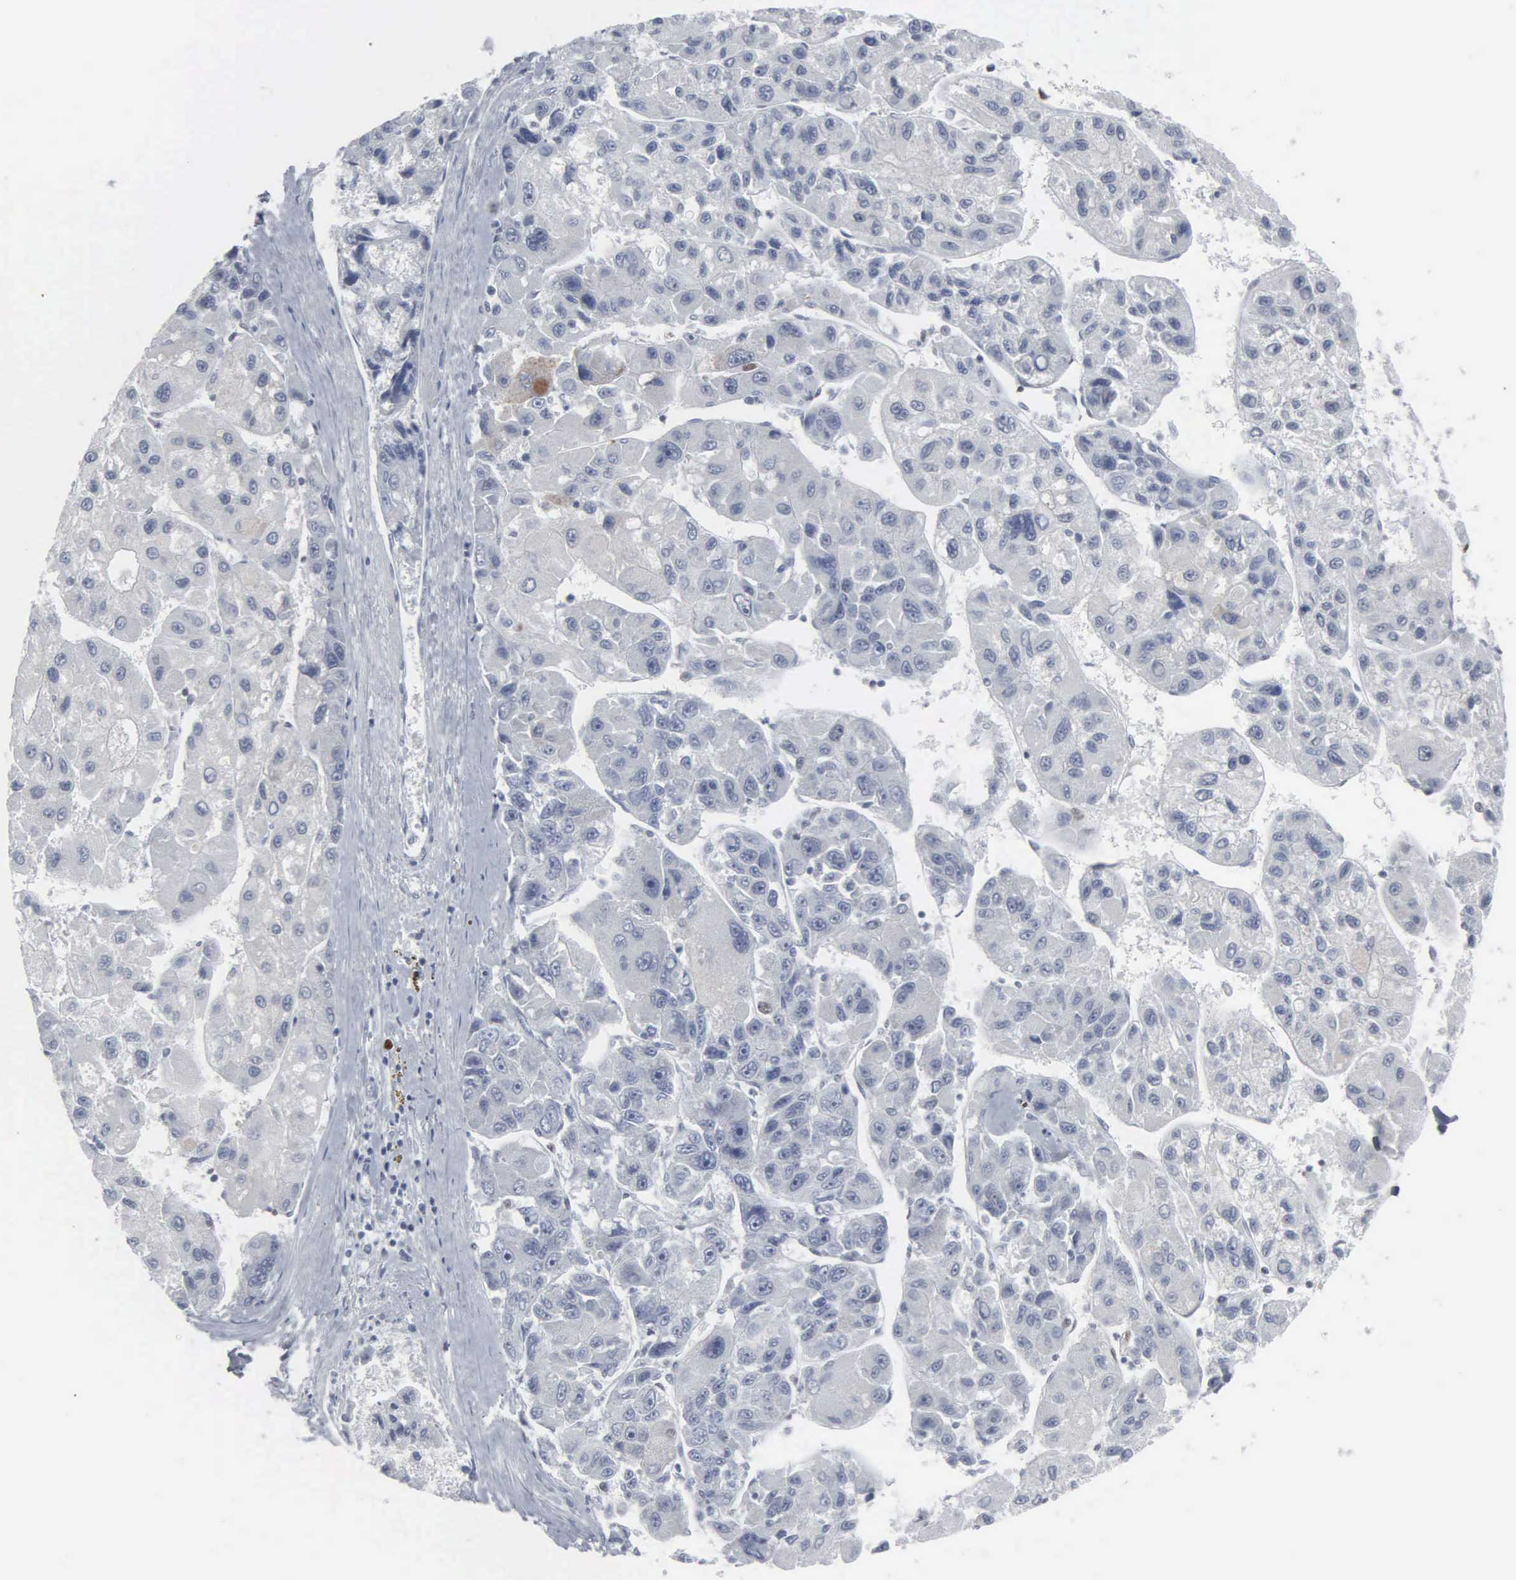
{"staining": {"intensity": "negative", "quantity": "none", "location": "none"}, "tissue": "liver cancer", "cell_type": "Tumor cells", "image_type": "cancer", "snomed": [{"axis": "morphology", "description": "Carcinoma, Hepatocellular, NOS"}, {"axis": "topography", "description": "Liver"}], "caption": "The micrograph demonstrates no significant staining in tumor cells of liver cancer (hepatocellular carcinoma). Brightfield microscopy of immunohistochemistry stained with DAB (3,3'-diaminobenzidine) (brown) and hematoxylin (blue), captured at high magnification.", "gene": "CCND3", "patient": {"sex": "male", "age": 64}}